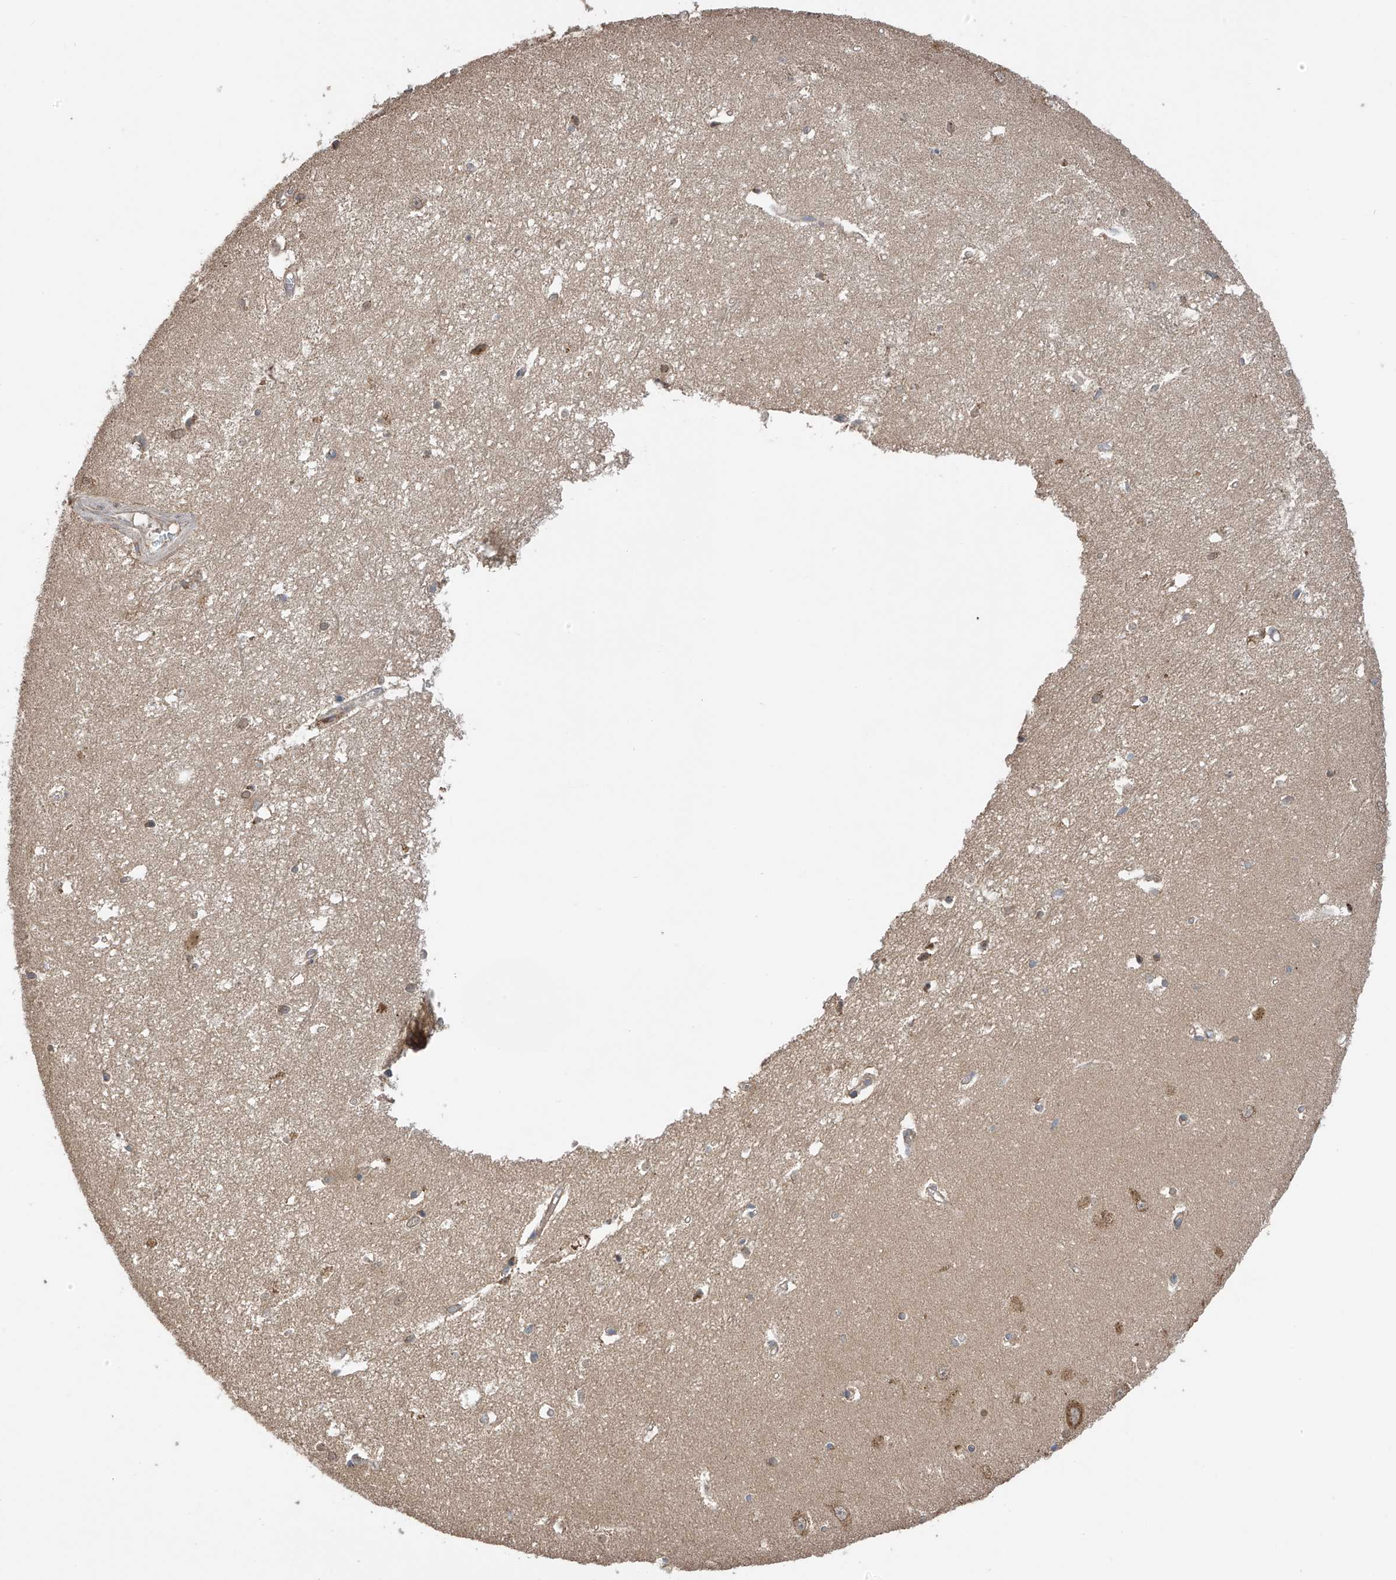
{"staining": {"intensity": "weak", "quantity": "<25%", "location": "cytoplasmic/membranous"}, "tissue": "hippocampus", "cell_type": "Glial cells", "image_type": "normal", "snomed": [{"axis": "morphology", "description": "Normal tissue, NOS"}, {"axis": "topography", "description": "Hippocampus"}], "caption": "Protein analysis of unremarkable hippocampus demonstrates no significant staining in glial cells.", "gene": "PNPT1", "patient": {"sex": "female", "age": 64}}